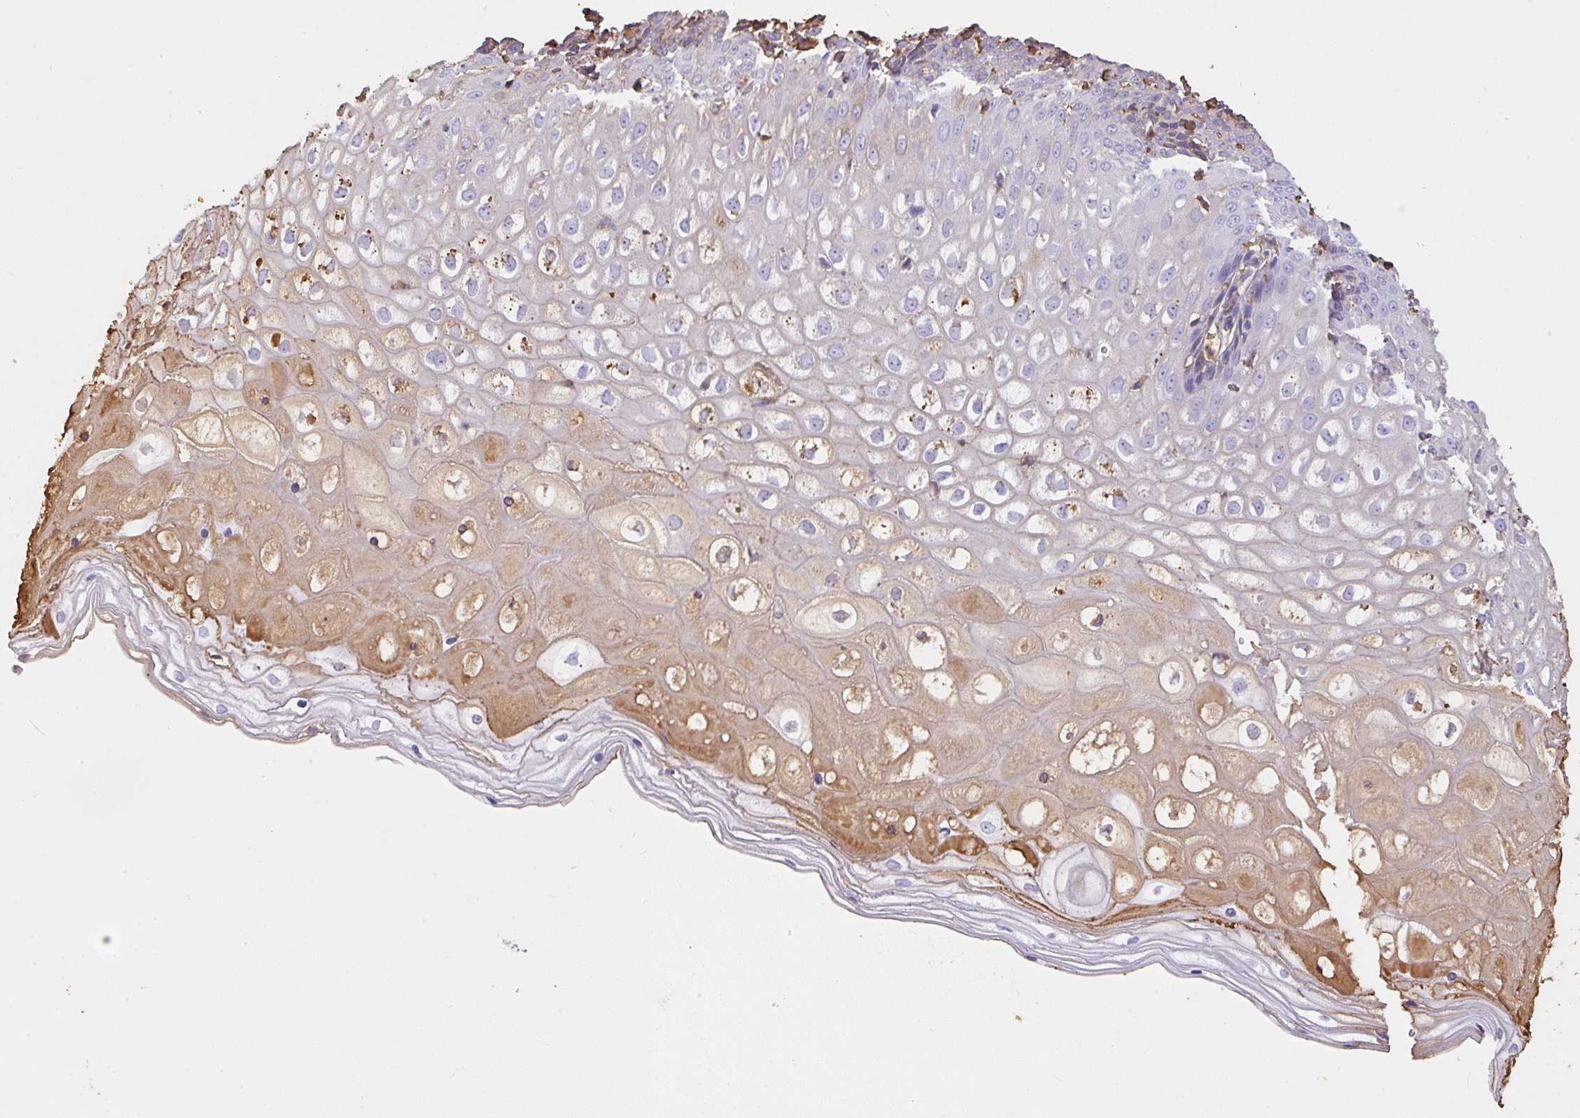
{"staining": {"intensity": "weak", "quantity": "<25%", "location": "cytoplasmic/membranous"}, "tissue": "cervix", "cell_type": "Glandular cells", "image_type": "normal", "snomed": [{"axis": "morphology", "description": "Normal tissue, NOS"}, {"axis": "topography", "description": "Cervix"}], "caption": "Protein analysis of normal cervix reveals no significant positivity in glandular cells. Brightfield microscopy of immunohistochemistry (IHC) stained with DAB (brown) and hematoxylin (blue), captured at high magnification.", "gene": "SMYD5", "patient": {"sex": "female", "age": 36}}